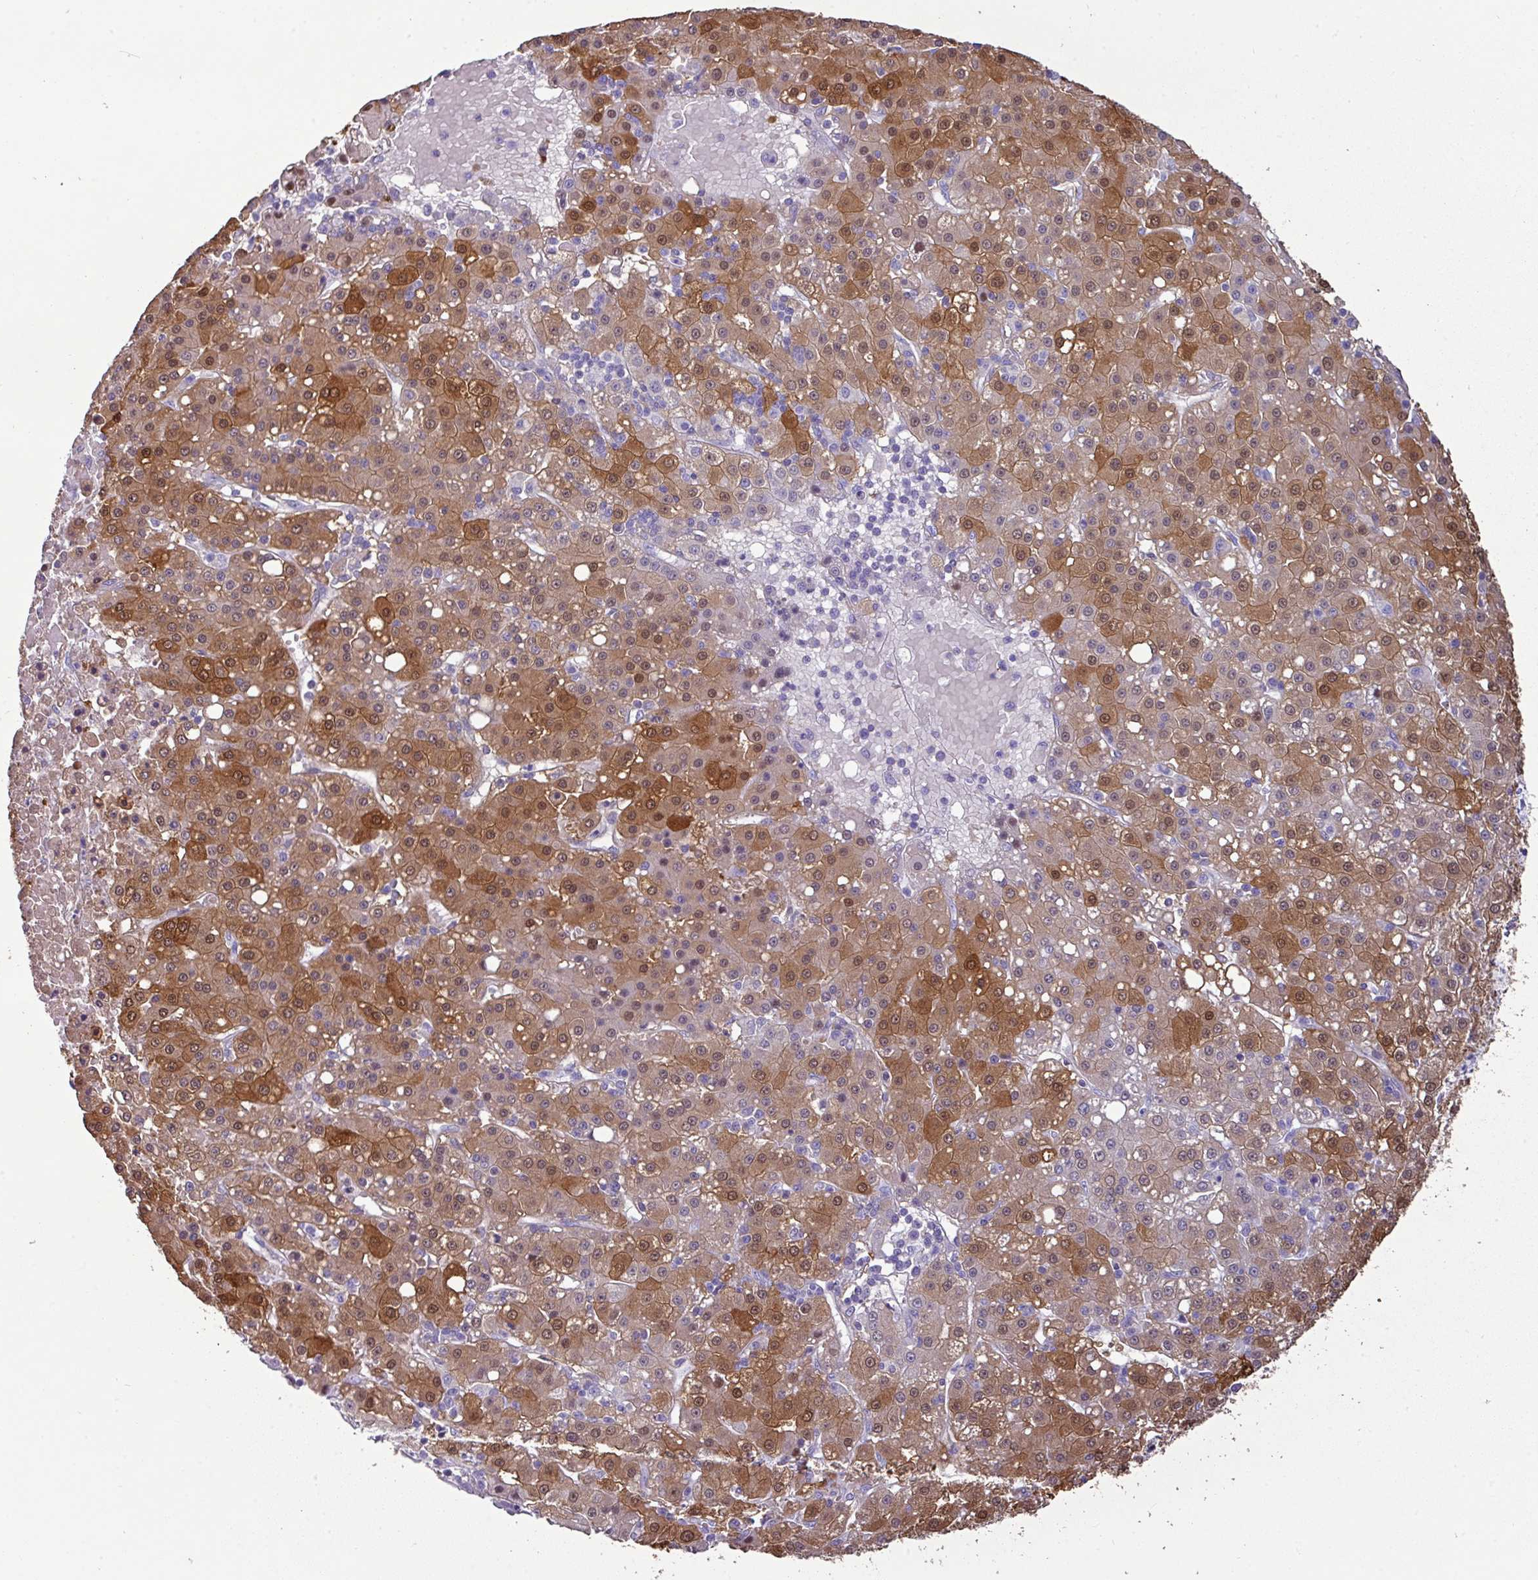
{"staining": {"intensity": "strong", "quantity": "25%-75%", "location": "cytoplasmic/membranous"}, "tissue": "liver cancer", "cell_type": "Tumor cells", "image_type": "cancer", "snomed": [{"axis": "morphology", "description": "Carcinoma, Hepatocellular, NOS"}, {"axis": "topography", "description": "Liver"}], "caption": "Tumor cells display high levels of strong cytoplasmic/membranous staining in approximately 25%-75% of cells in liver cancer (hepatocellular carcinoma).", "gene": "GSTA3", "patient": {"sex": "male", "age": 76}}